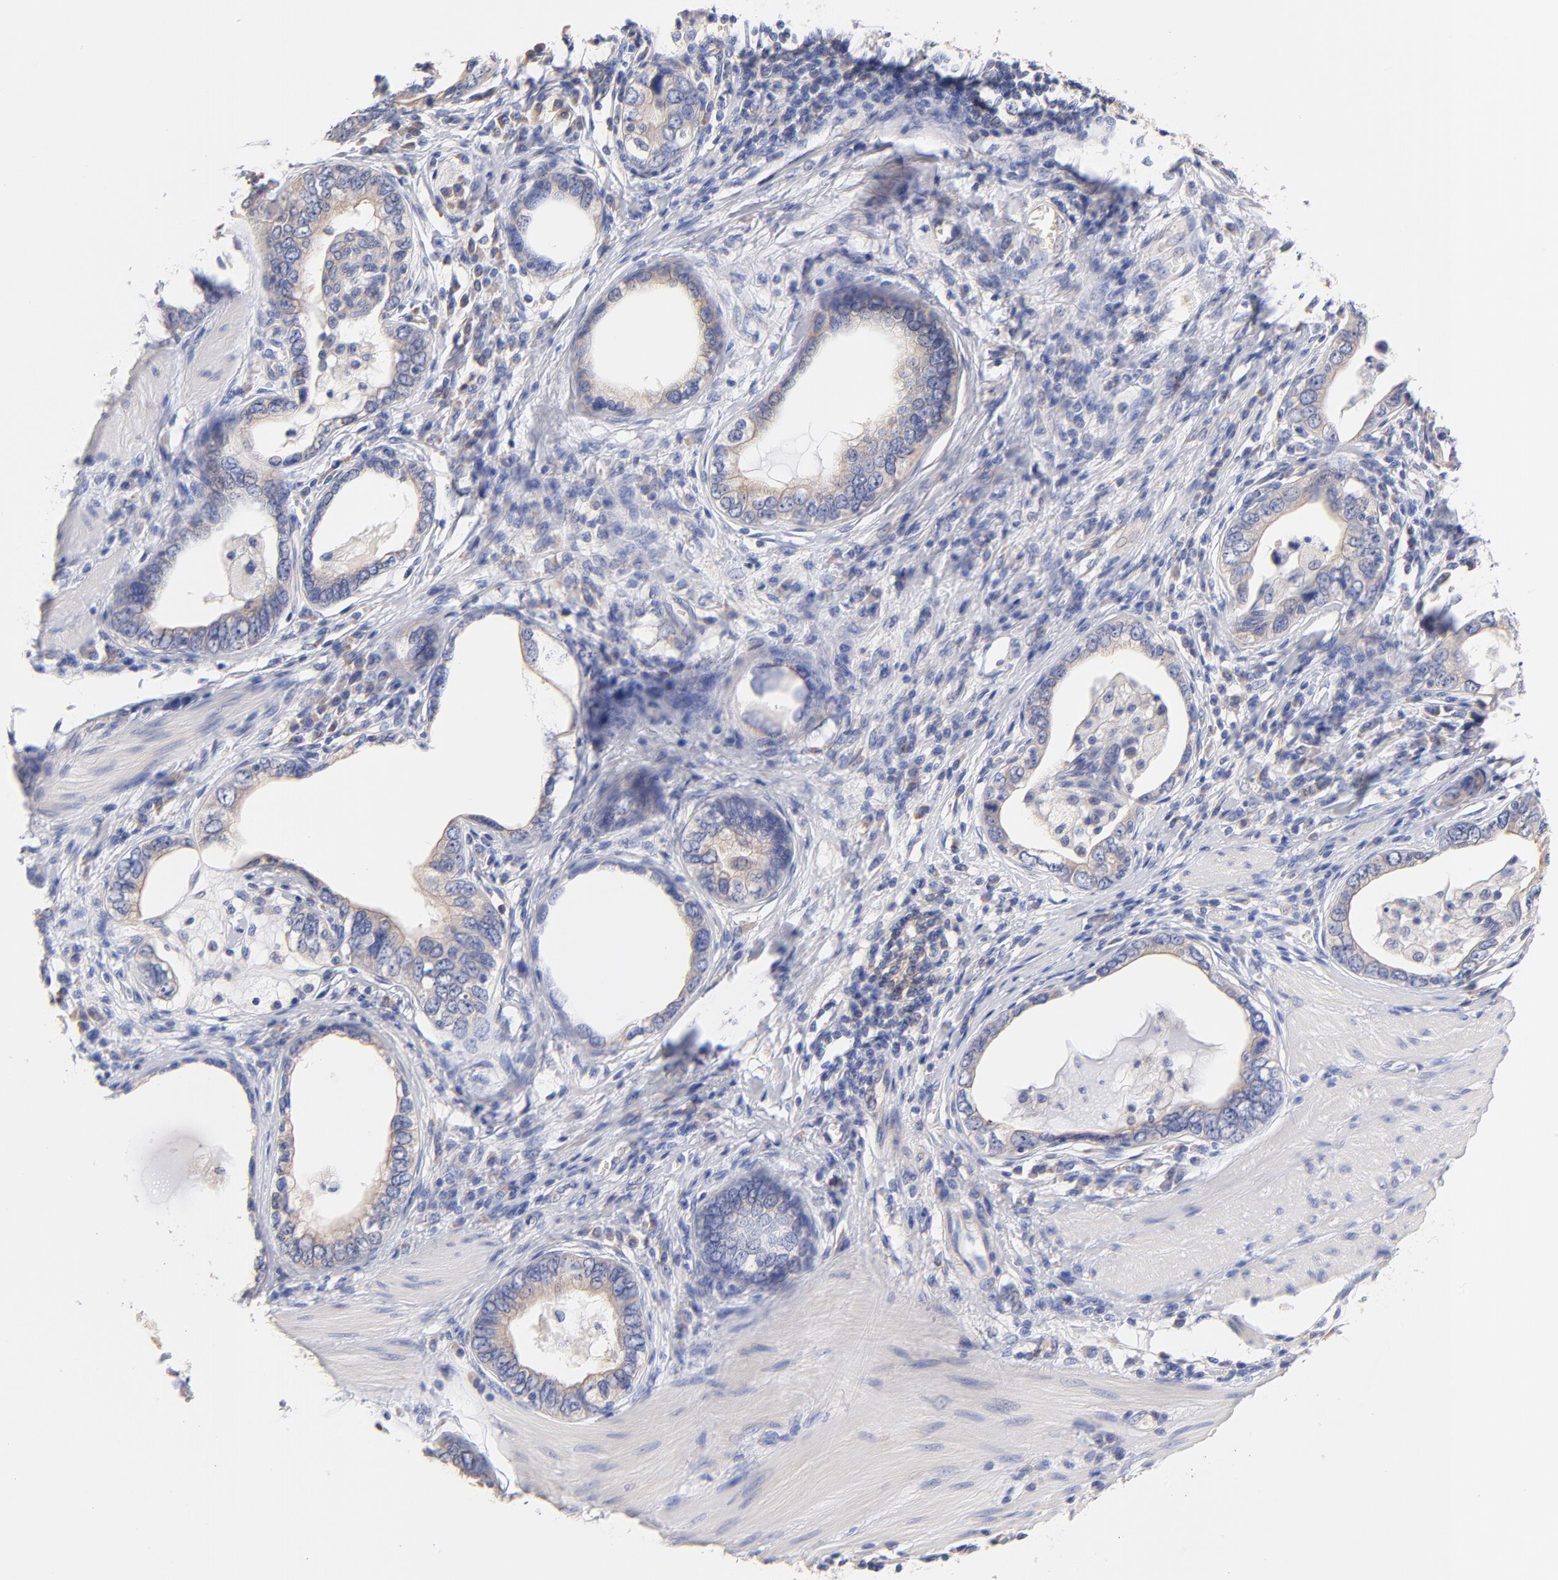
{"staining": {"intensity": "weak", "quantity": ">75%", "location": "cytoplasmic/membranous"}, "tissue": "stomach cancer", "cell_type": "Tumor cells", "image_type": "cancer", "snomed": [{"axis": "morphology", "description": "Adenocarcinoma, NOS"}, {"axis": "topography", "description": "Stomach, lower"}], "caption": "Immunohistochemistry (IHC) of human stomach adenocarcinoma reveals low levels of weak cytoplasmic/membranous expression in approximately >75% of tumor cells.", "gene": "TNFRSF13C", "patient": {"sex": "female", "age": 93}}